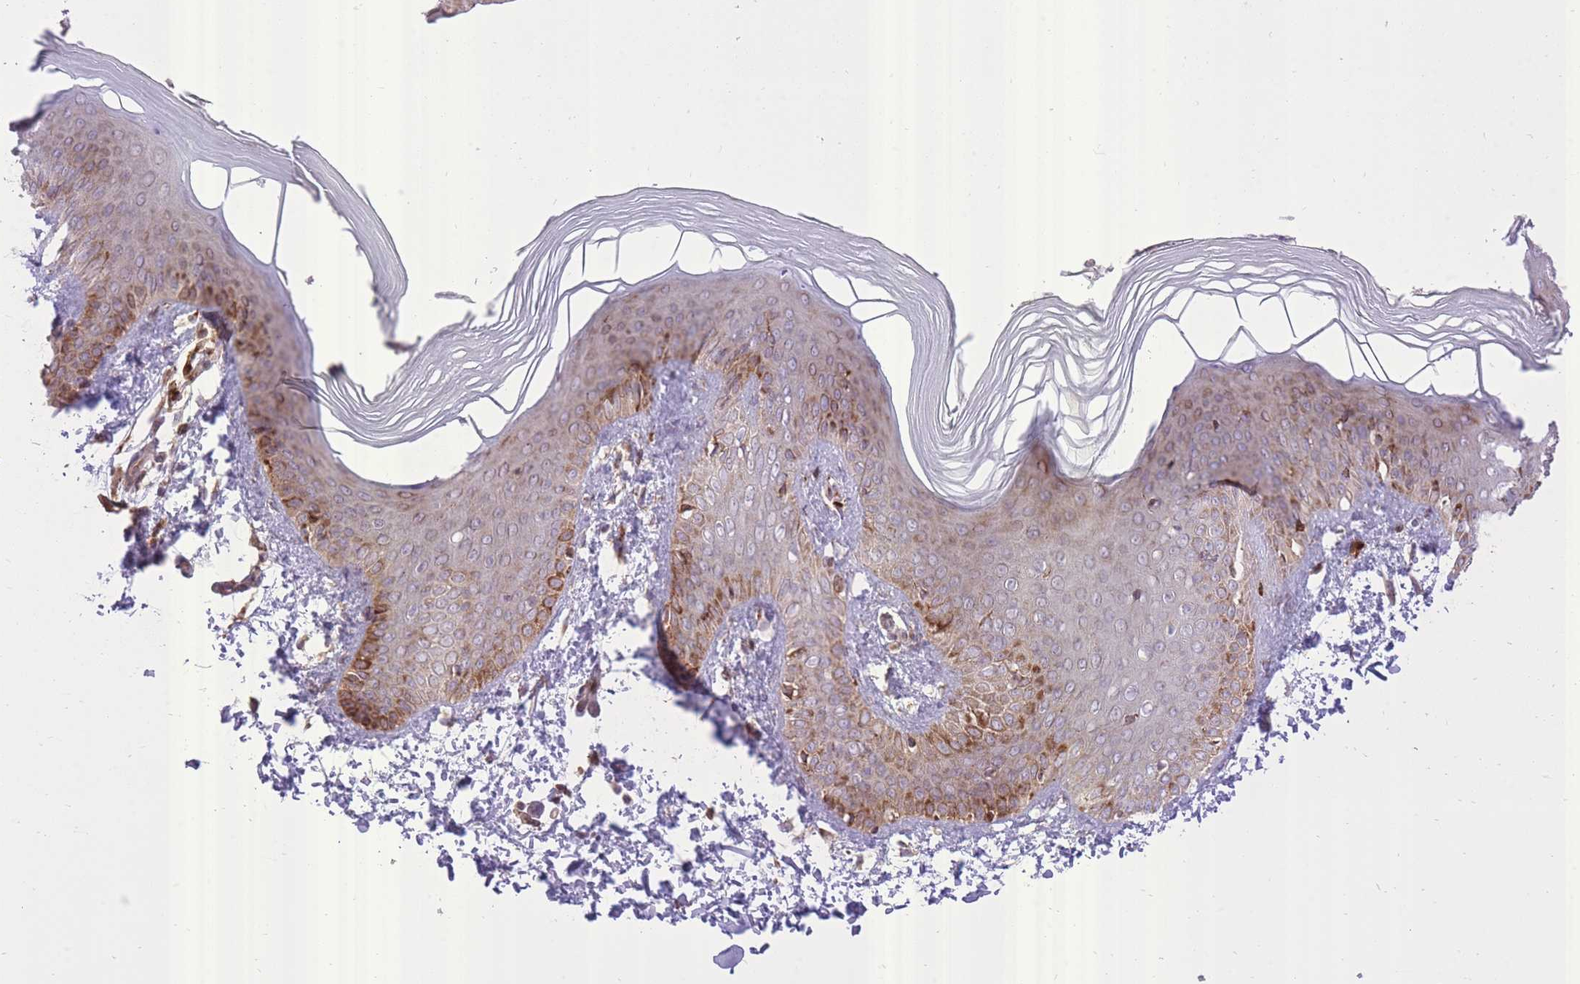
{"staining": {"intensity": "moderate", "quantity": "<25%", "location": "cytoplasmic/membranous"}, "tissue": "skin", "cell_type": "Epidermal cells", "image_type": "normal", "snomed": [{"axis": "morphology", "description": "Normal tissue, NOS"}, {"axis": "morphology", "description": "Inflammation, NOS"}, {"axis": "topography", "description": "Soft tissue"}, {"axis": "topography", "description": "Anal"}], "caption": "A brown stain highlights moderate cytoplasmic/membranous expression of a protein in epidermal cells of benign skin. (IHC, brightfield microscopy, high magnification).", "gene": "SLC4A4", "patient": {"sex": "female", "age": 15}}